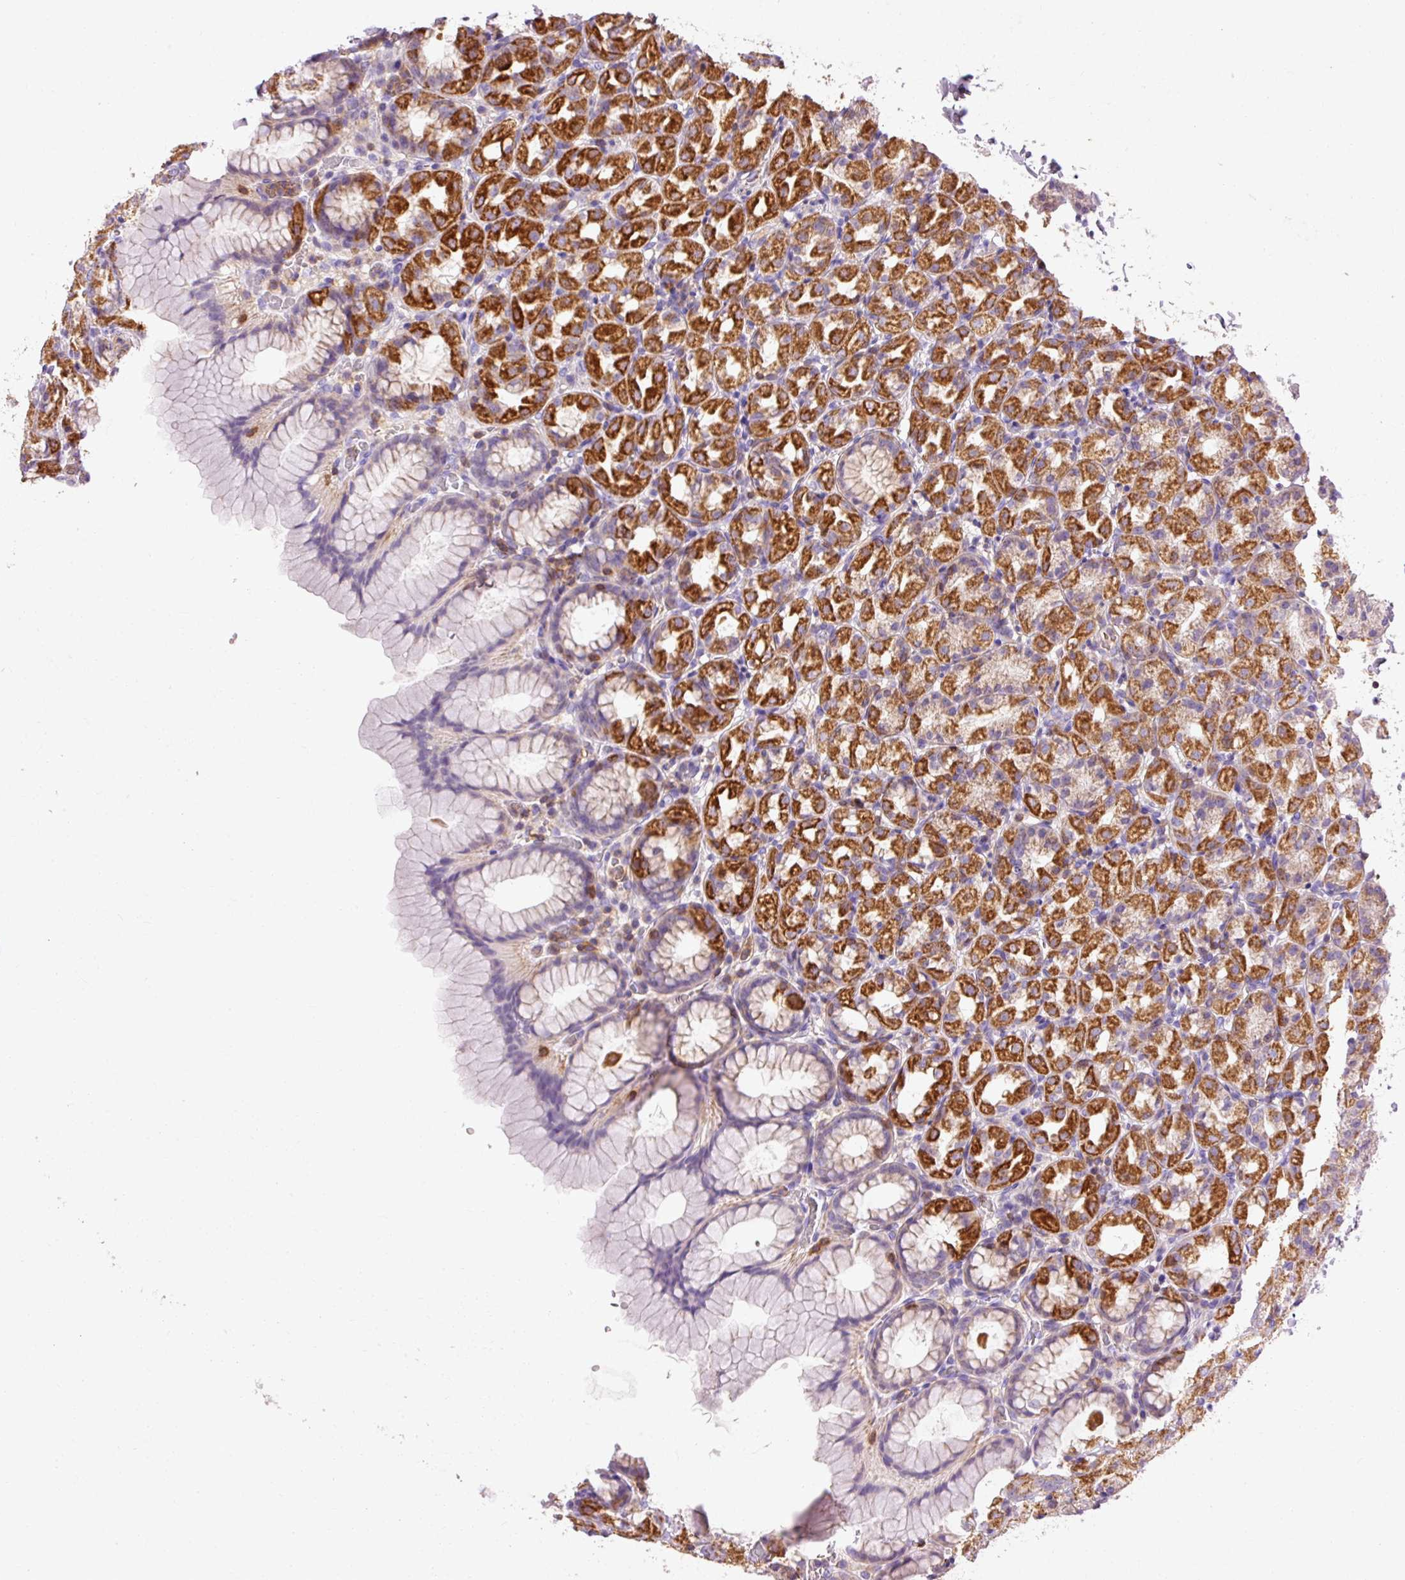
{"staining": {"intensity": "strong", "quantity": "25%-75%", "location": "cytoplasmic/membranous"}, "tissue": "stomach", "cell_type": "Glandular cells", "image_type": "normal", "snomed": [{"axis": "morphology", "description": "Normal tissue, NOS"}, {"axis": "topography", "description": "Stomach, upper"}], "caption": "This image demonstrates immunohistochemistry (IHC) staining of normal stomach, with high strong cytoplasmic/membranous positivity in approximately 25%-75% of glandular cells.", "gene": "IMMT", "patient": {"sex": "female", "age": 81}}